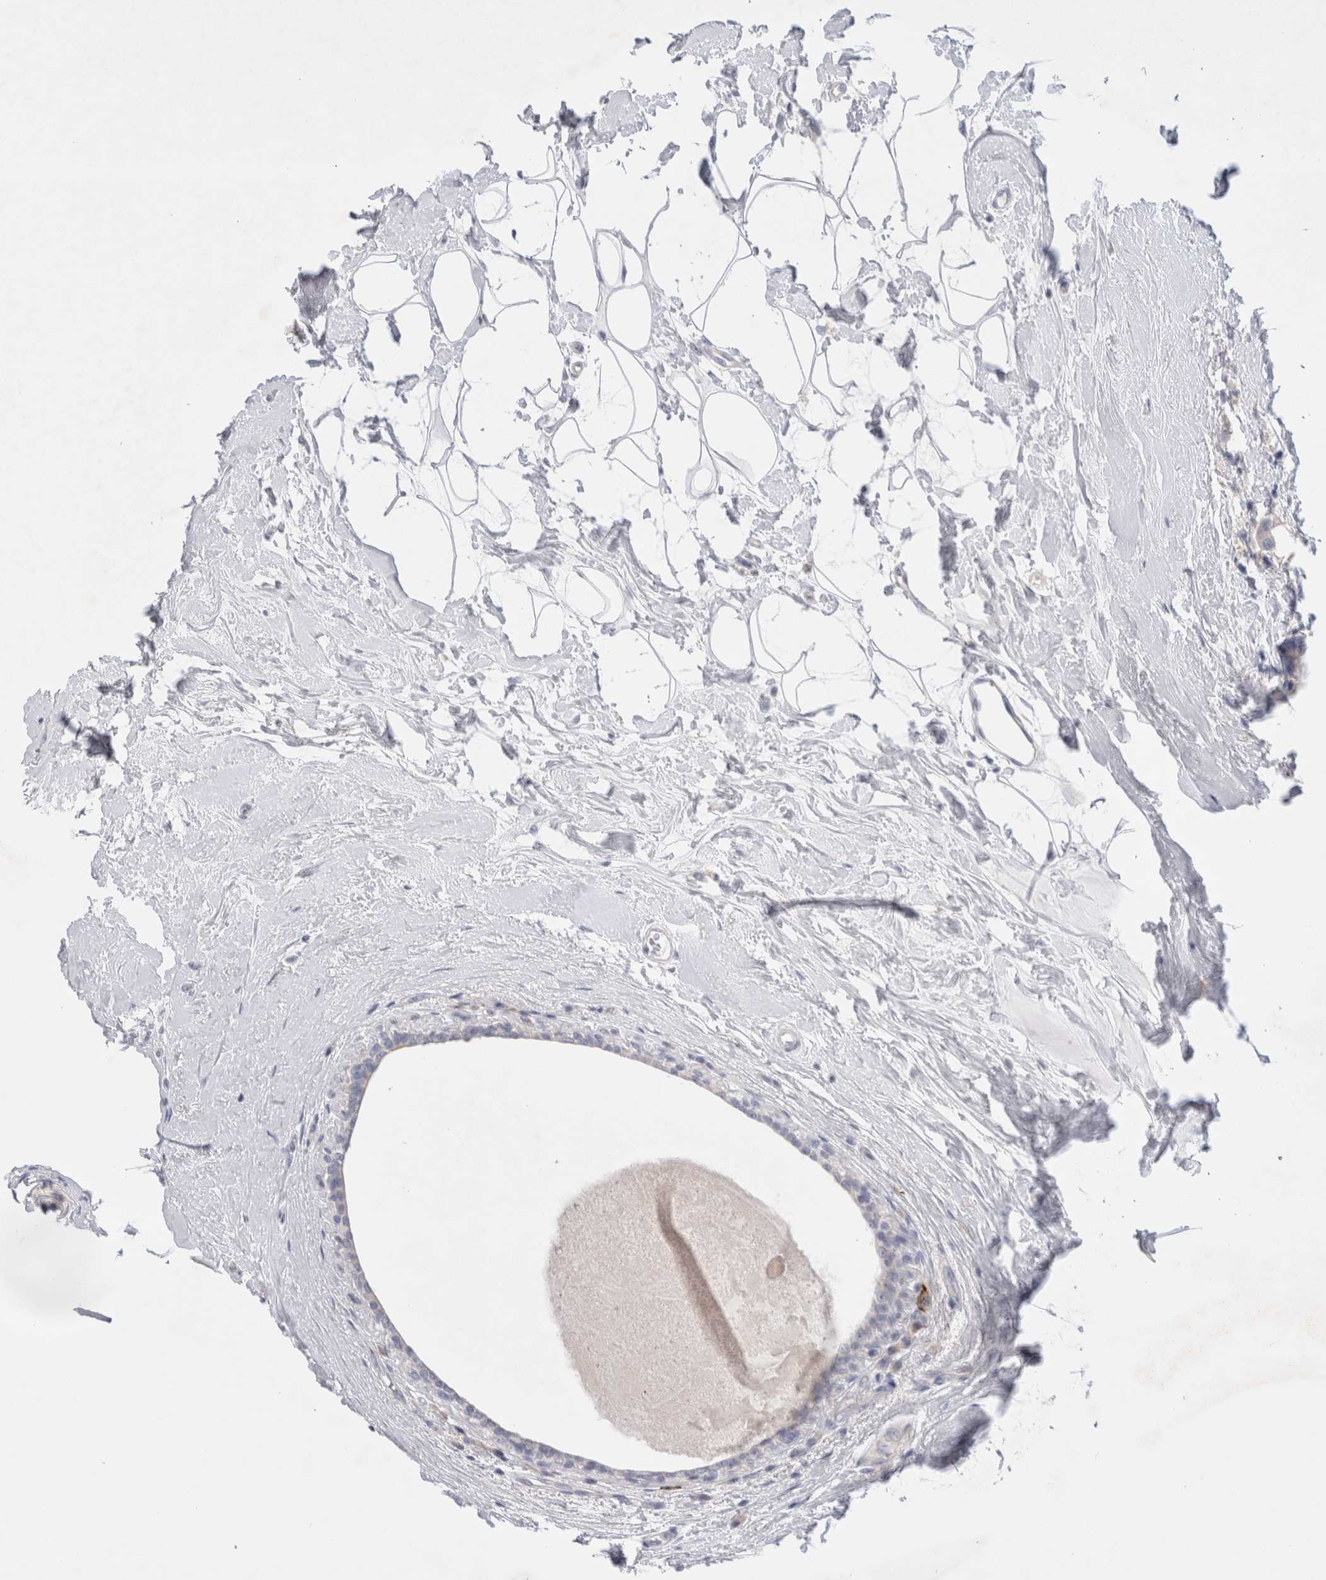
{"staining": {"intensity": "negative", "quantity": "none", "location": "none"}, "tissue": "breast cancer", "cell_type": "Tumor cells", "image_type": "cancer", "snomed": [{"axis": "morphology", "description": "Normal tissue, NOS"}, {"axis": "morphology", "description": "Duct carcinoma"}, {"axis": "topography", "description": "Breast"}], "caption": "High magnification brightfield microscopy of breast infiltrating ductal carcinoma stained with DAB (brown) and counterstained with hematoxylin (blue): tumor cells show no significant staining.", "gene": "RBM12B", "patient": {"sex": "female", "age": 39}}